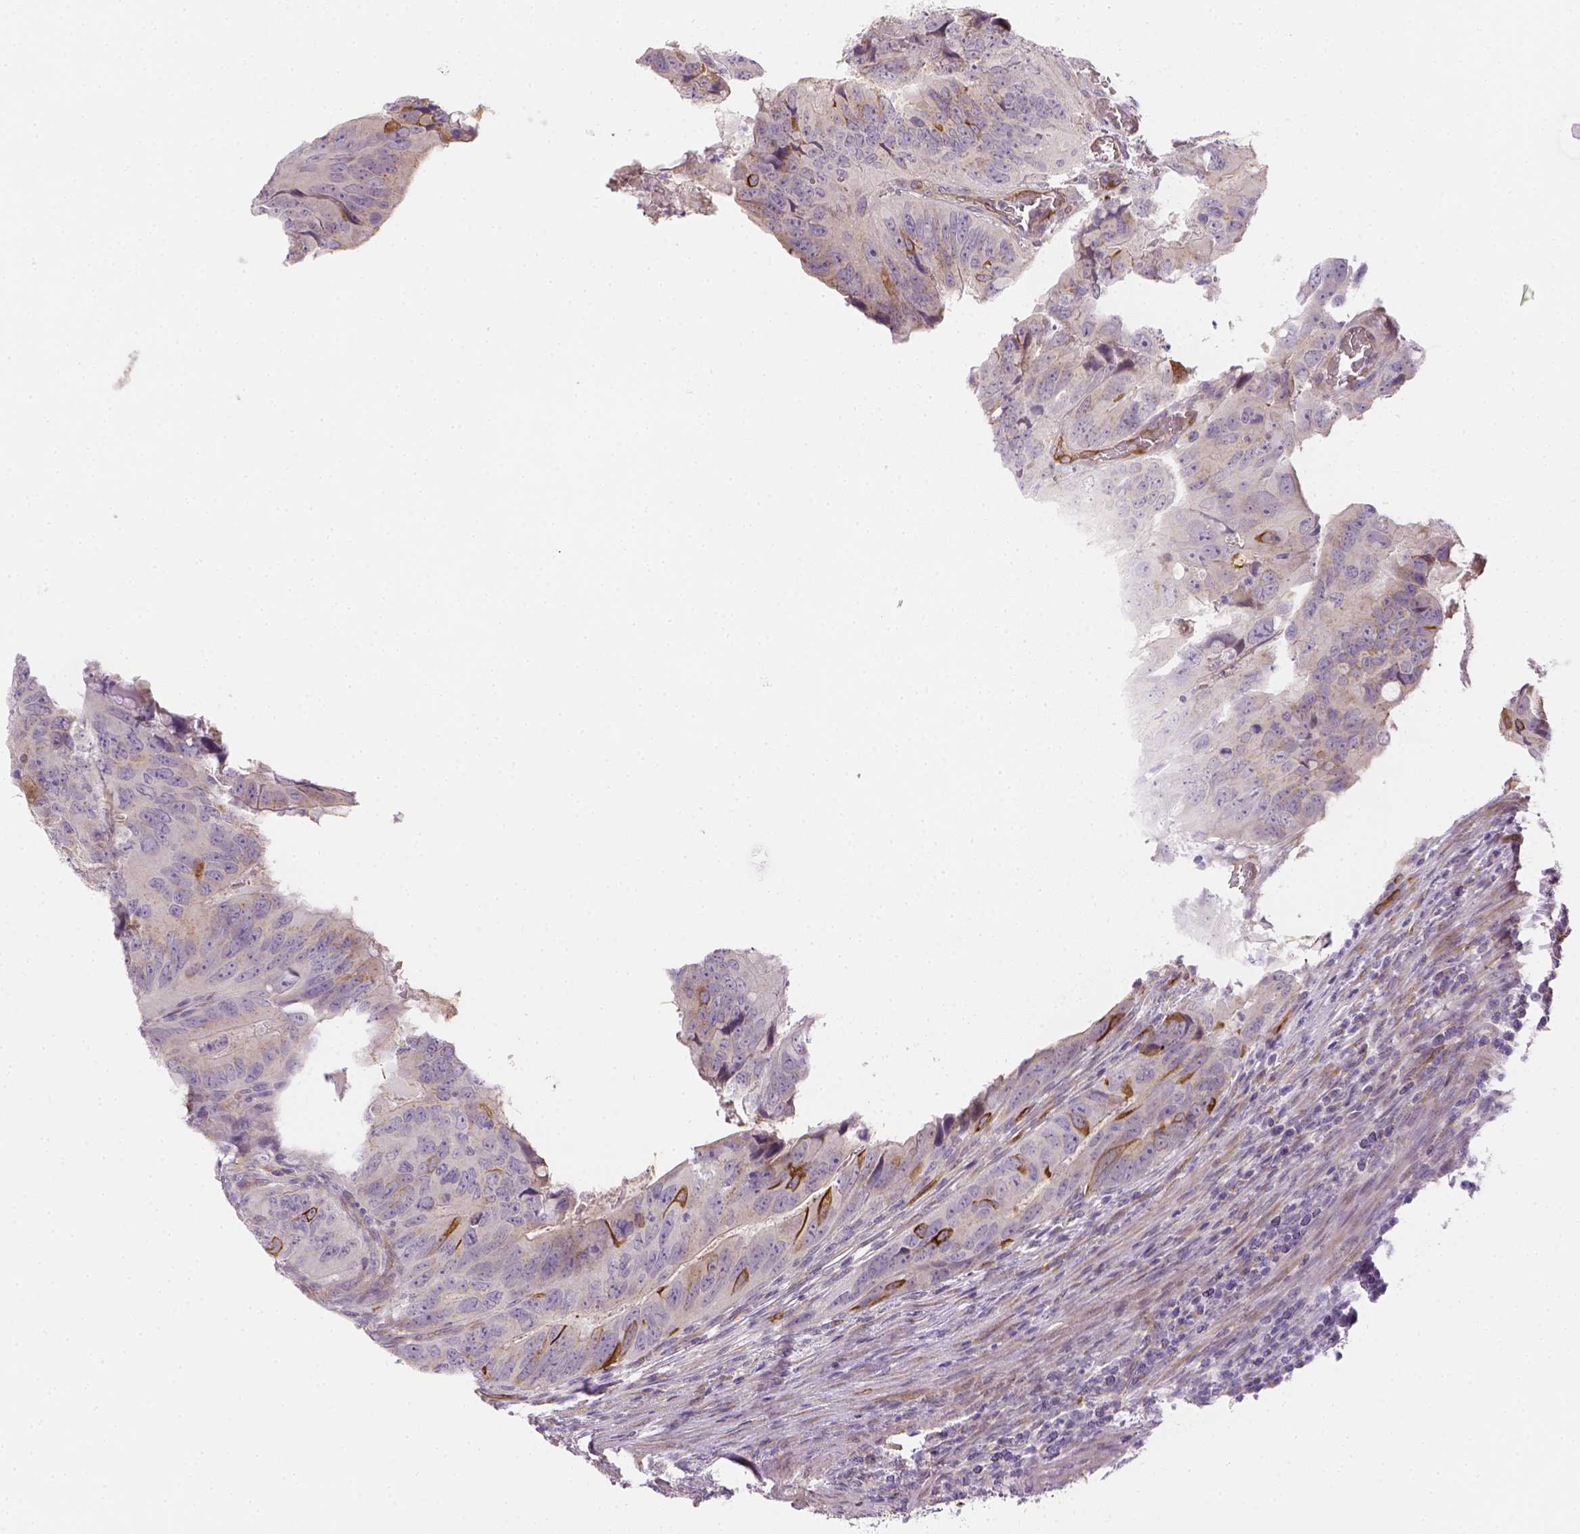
{"staining": {"intensity": "strong", "quantity": "<25%", "location": "cytoplasmic/membranous"}, "tissue": "colorectal cancer", "cell_type": "Tumor cells", "image_type": "cancer", "snomed": [{"axis": "morphology", "description": "Adenocarcinoma, NOS"}, {"axis": "topography", "description": "Colon"}], "caption": "Protein positivity by immunohistochemistry (IHC) reveals strong cytoplasmic/membranous positivity in about <25% of tumor cells in adenocarcinoma (colorectal). The staining was performed using DAB to visualize the protein expression in brown, while the nuclei were stained in blue with hematoxylin (Magnification: 20x).", "gene": "CACNB1", "patient": {"sex": "male", "age": 79}}